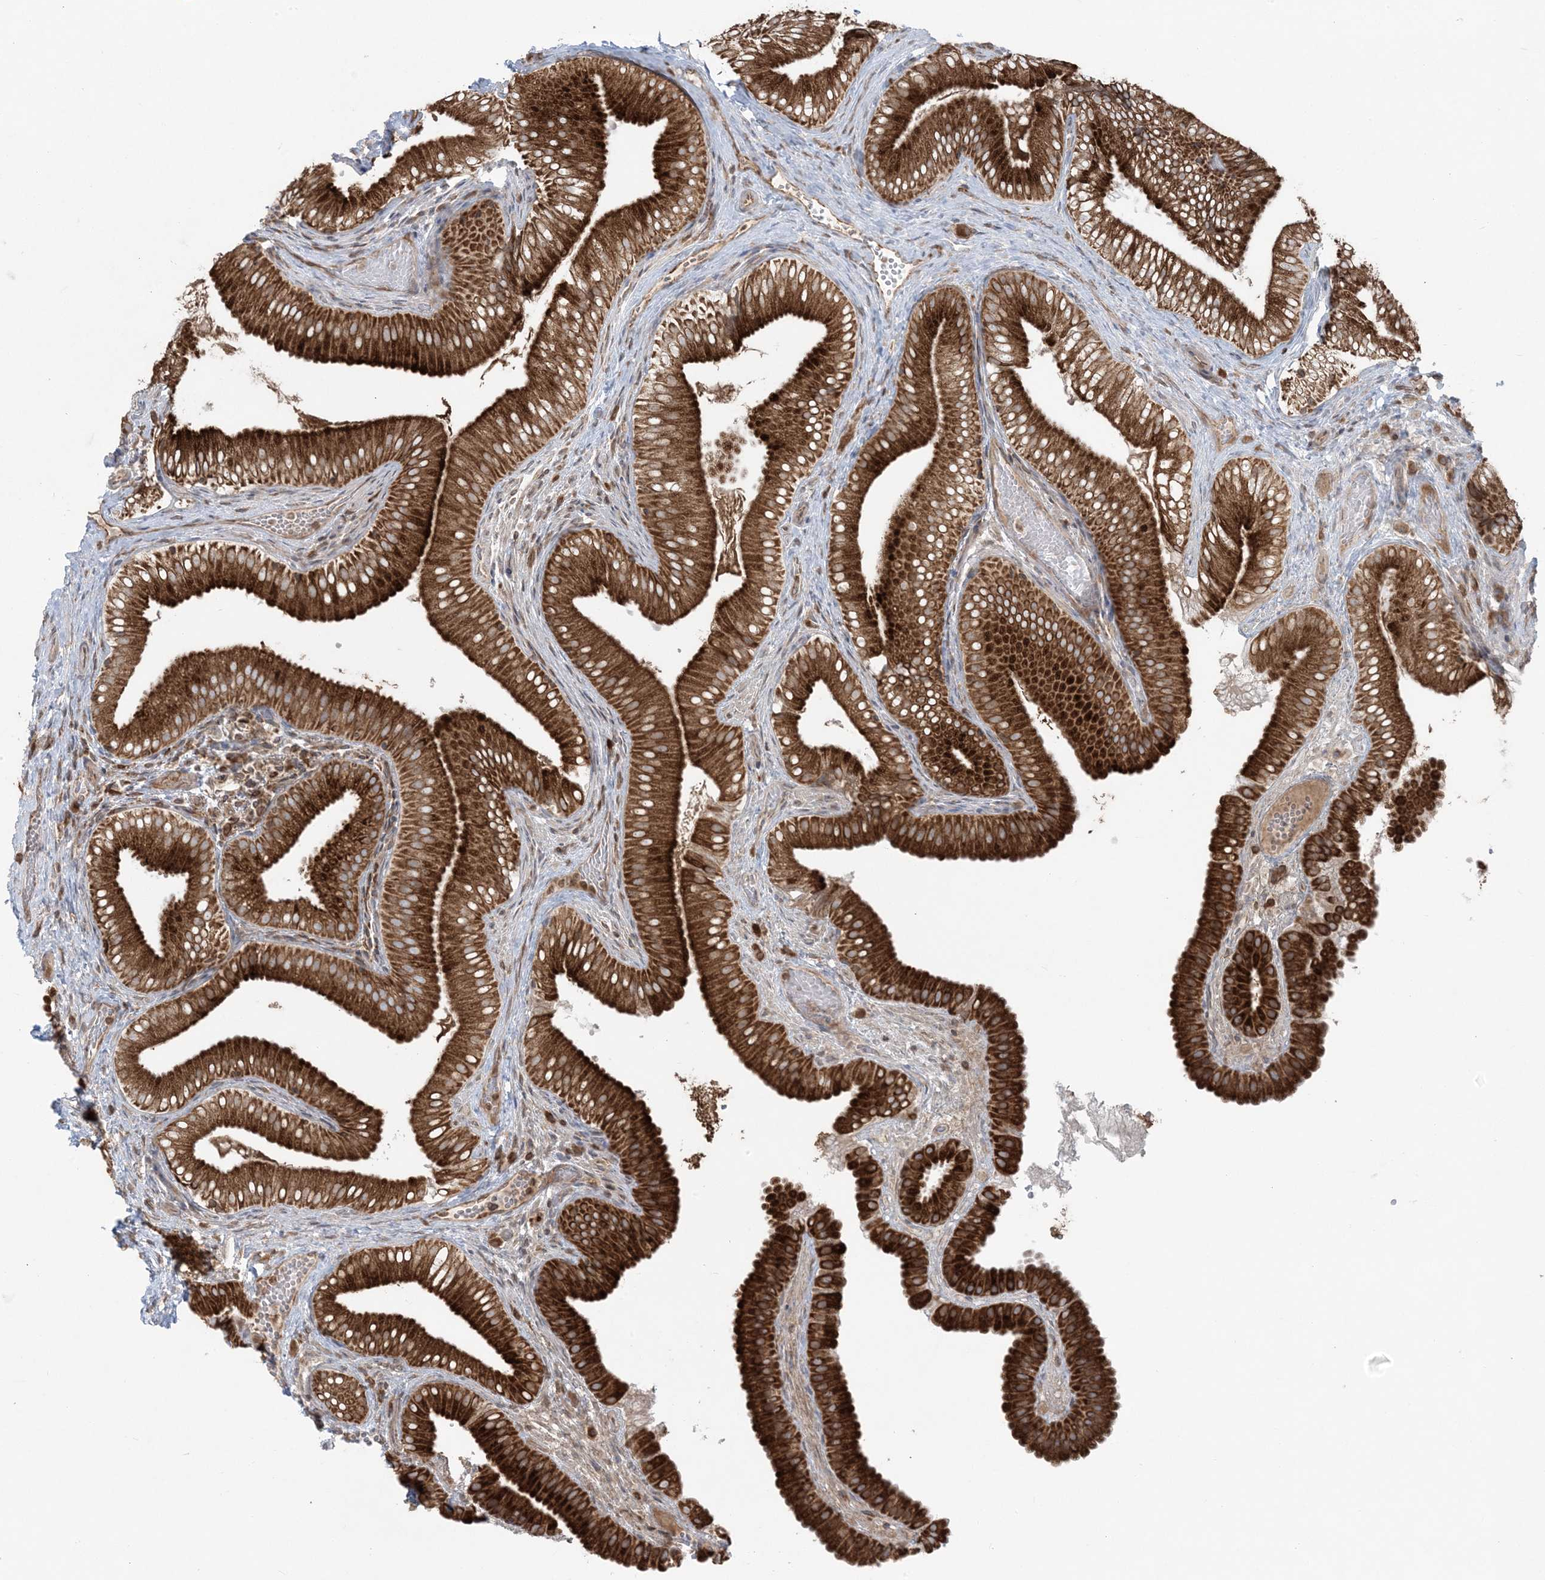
{"staining": {"intensity": "strong", "quantity": ">75%", "location": "cytoplasmic/membranous"}, "tissue": "gallbladder", "cell_type": "Glandular cells", "image_type": "normal", "snomed": [{"axis": "morphology", "description": "Normal tissue, NOS"}, {"axis": "topography", "description": "Gallbladder"}], "caption": "Immunohistochemistry (IHC) micrograph of benign gallbladder: gallbladder stained using IHC shows high levels of strong protein expression localized specifically in the cytoplasmic/membranous of glandular cells, appearing as a cytoplasmic/membranous brown color.", "gene": "UBXN4", "patient": {"sex": "female", "age": 30}}